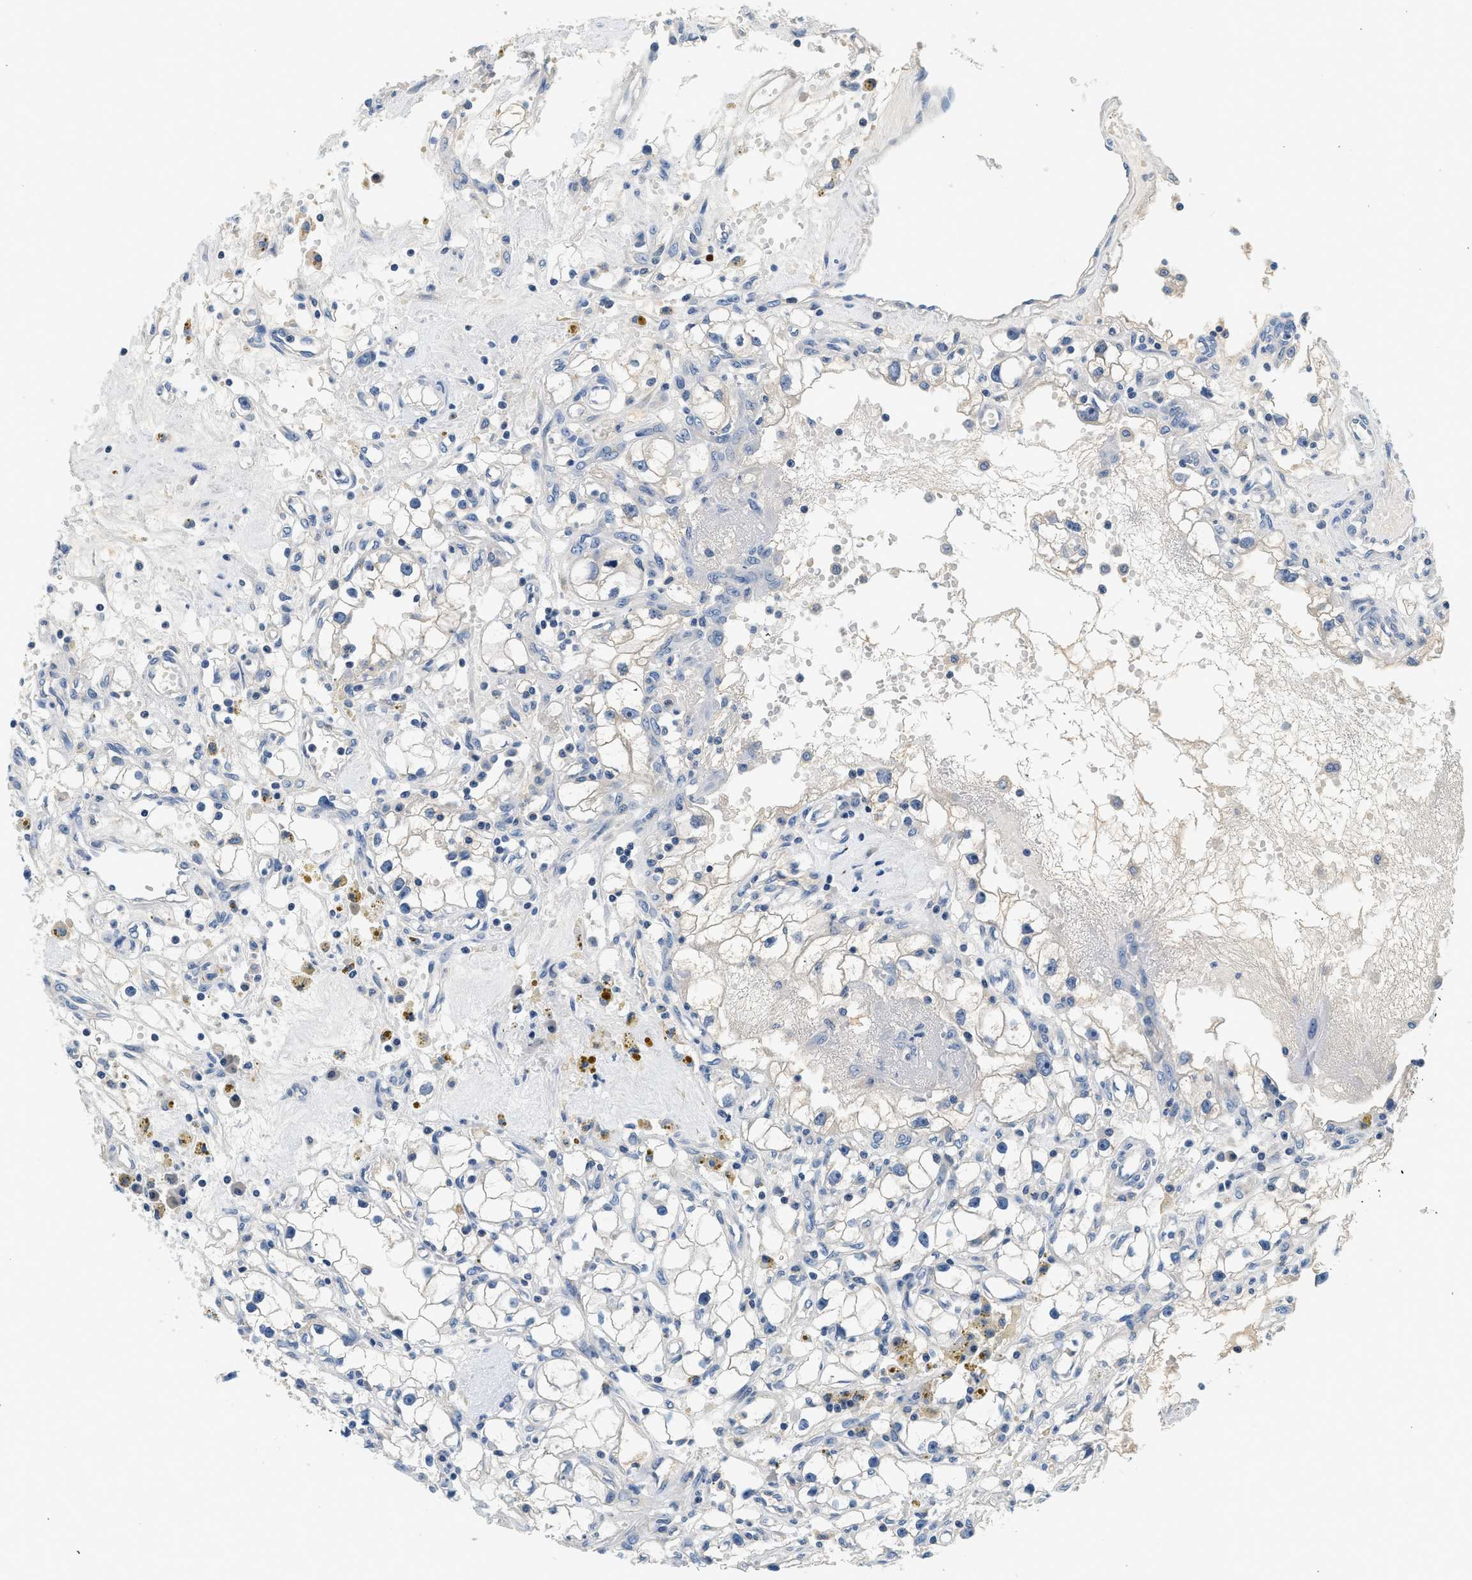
{"staining": {"intensity": "negative", "quantity": "none", "location": "none"}, "tissue": "renal cancer", "cell_type": "Tumor cells", "image_type": "cancer", "snomed": [{"axis": "morphology", "description": "Adenocarcinoma, NOS"}, {"axis": "topography", "description": "Kidney"}], "caption": "An image of human renal cancer is negative for staining in tumor cells.", "gene": "SLC35E1", "patient": {"sex": "male", "age": 56}}